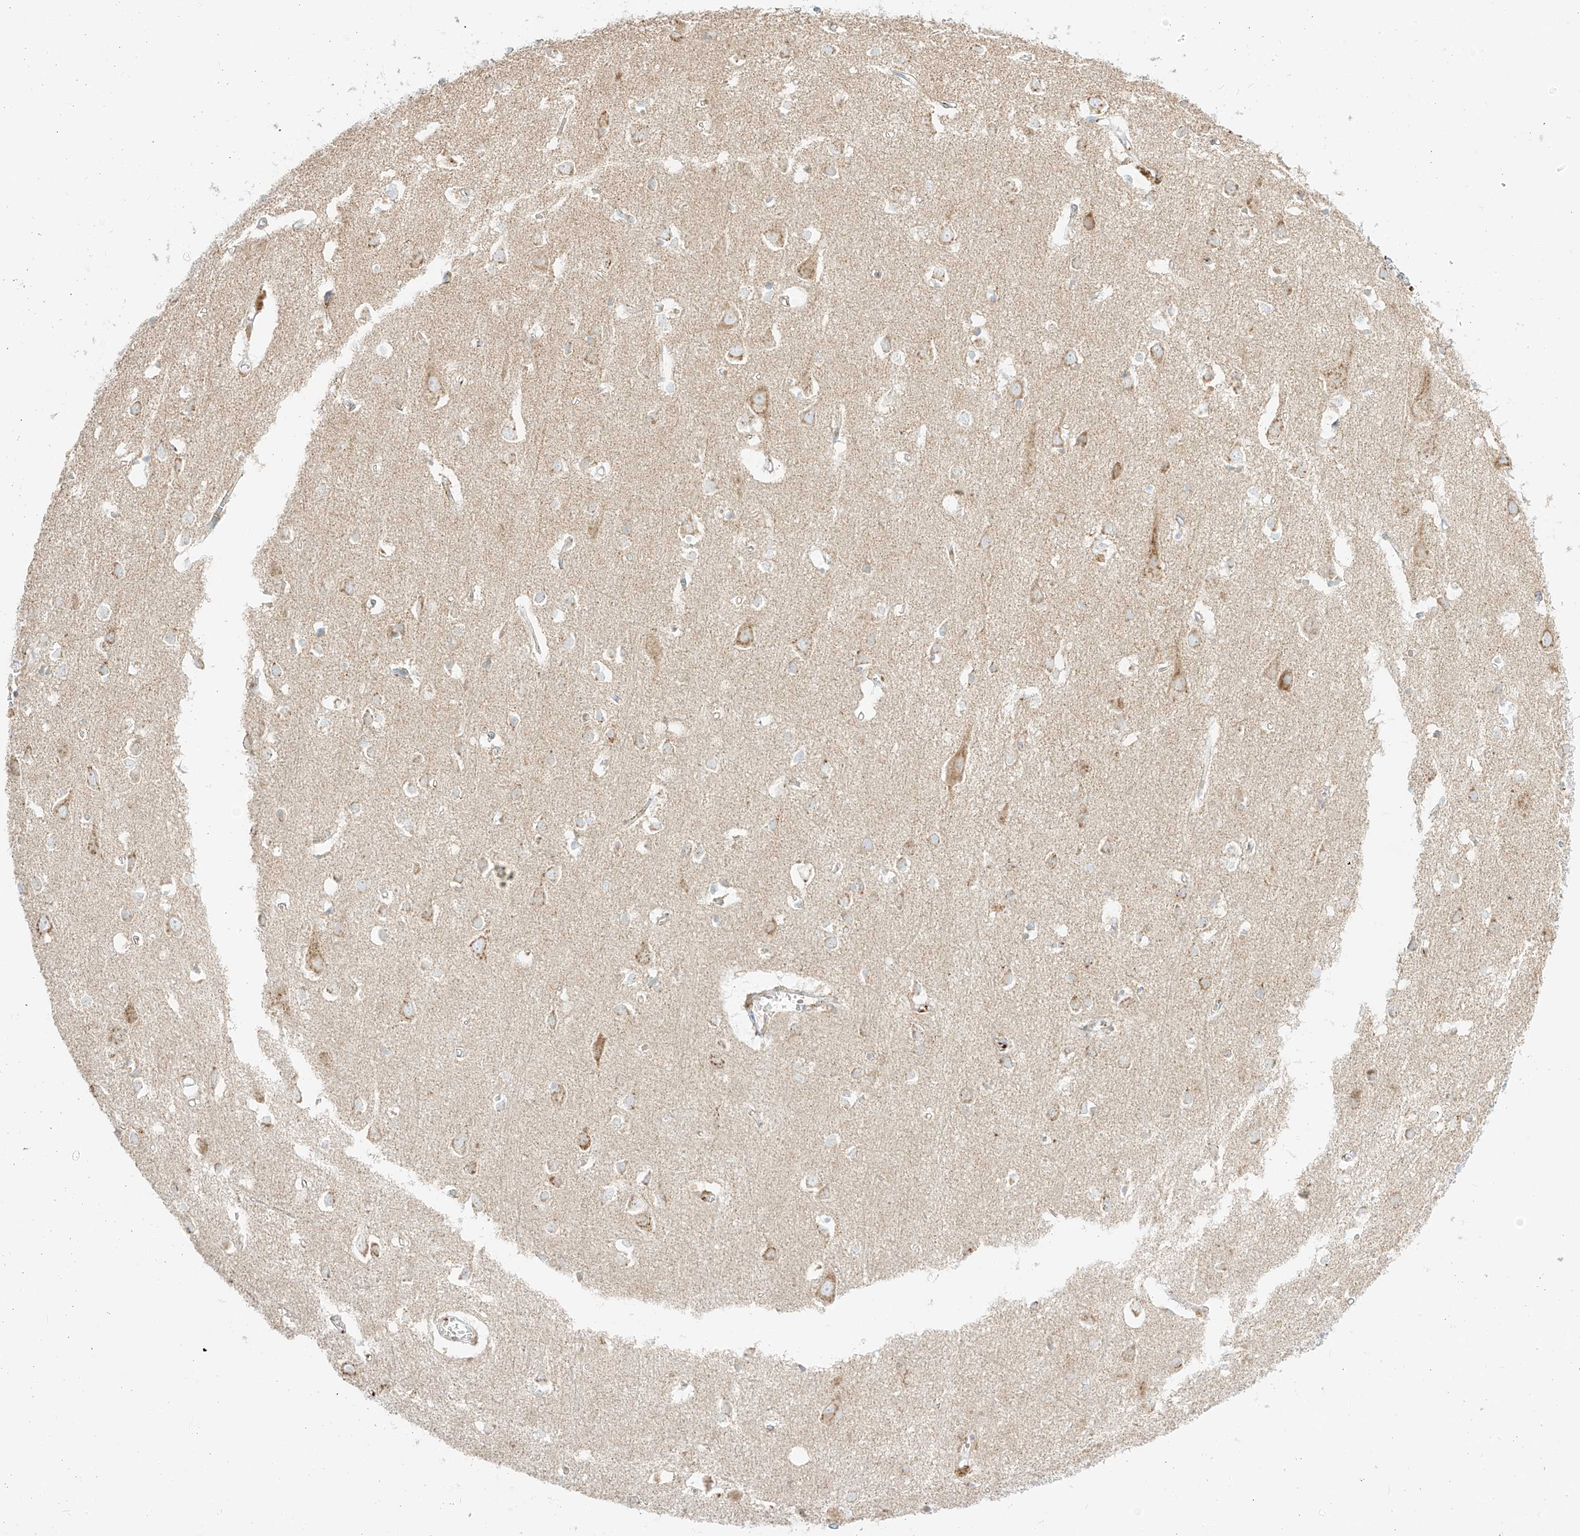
{"staining": {"intensity": "weak", "quantity": "25%-75%", "location": "cytoplasmic/membranous"}, "tissue": "cerebral cortex", "cell_type": "Endothelial cells", "image_type": "normal", "snomed": [{"axis": "morphology", "description": "Normal tissue, NOS"}, {"axis": "topography", "description": "Cerebral cortex"}], "caption": "Immunohistochemistry image of benign cerebral cortex: human cerebral cortex stained using immunohistochemistry (IHC) displays low levels of weak protein expression localized specifically in the cytoplasmic/membranous of endothelial cells, appearing as a cytoplasmic/membranous brown color.", "gene": "TMEM87B", "patient": {"sex": "female", "age": 64}}